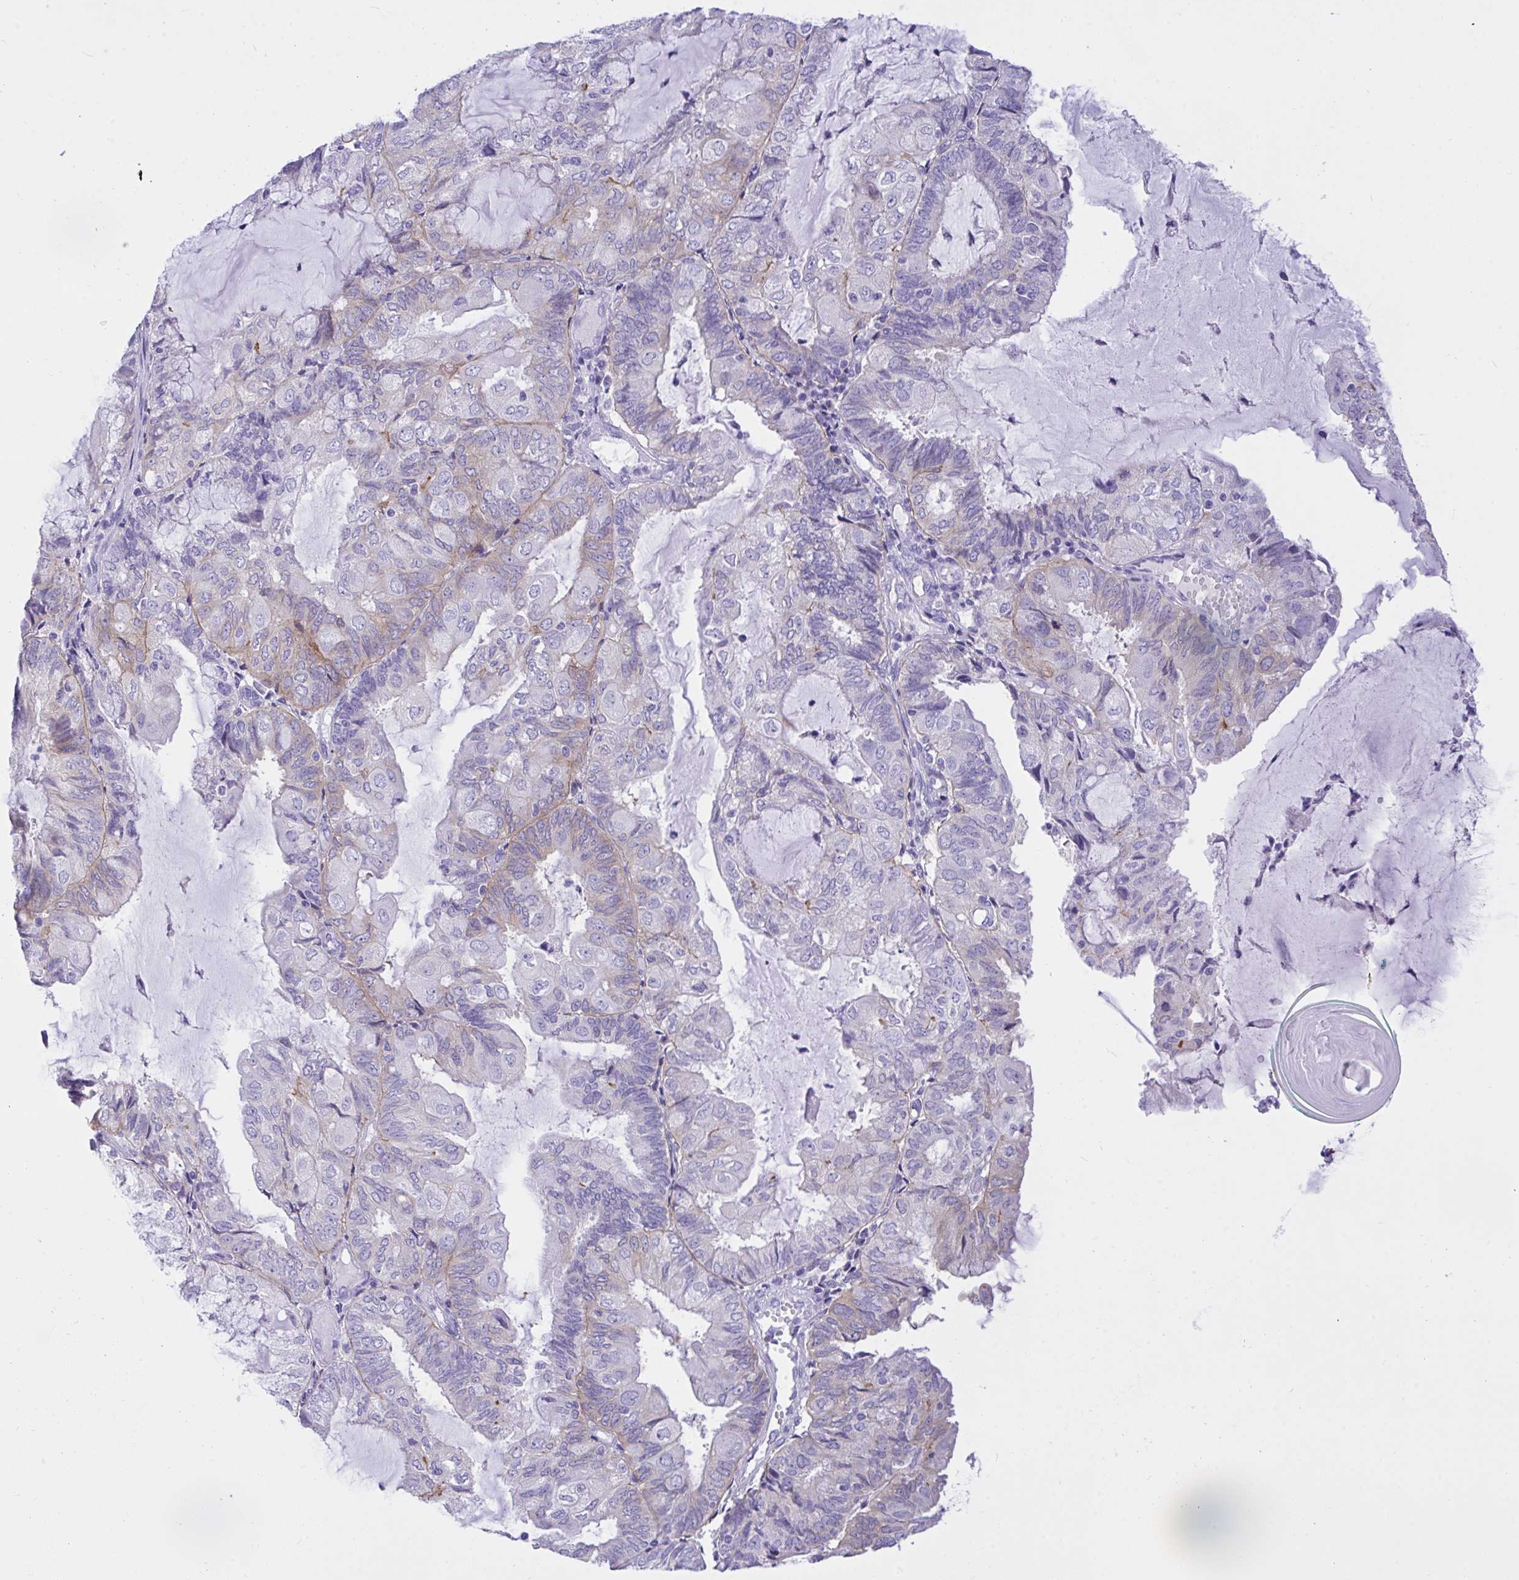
{"staining": {"intensity": "negative", "quantity": "none", "location": "none"}, "tissue": "endometrial cancer", "cell_type": "Tumor cells", "image_type": "cancer", "snomed": [{"axis": "morphology", "description": "Adenocarcinoma, NOS"}, {"axis": "topography", "description": "Endometrium"}], "caption": "A photomicrograph of human endometrial adenocarcinoma is negative for staining in tumor cells. (DAB immunohistochemistry, high magnification).", "gene": "TLN2", "patient": {"sex": "female", "age": 81}}